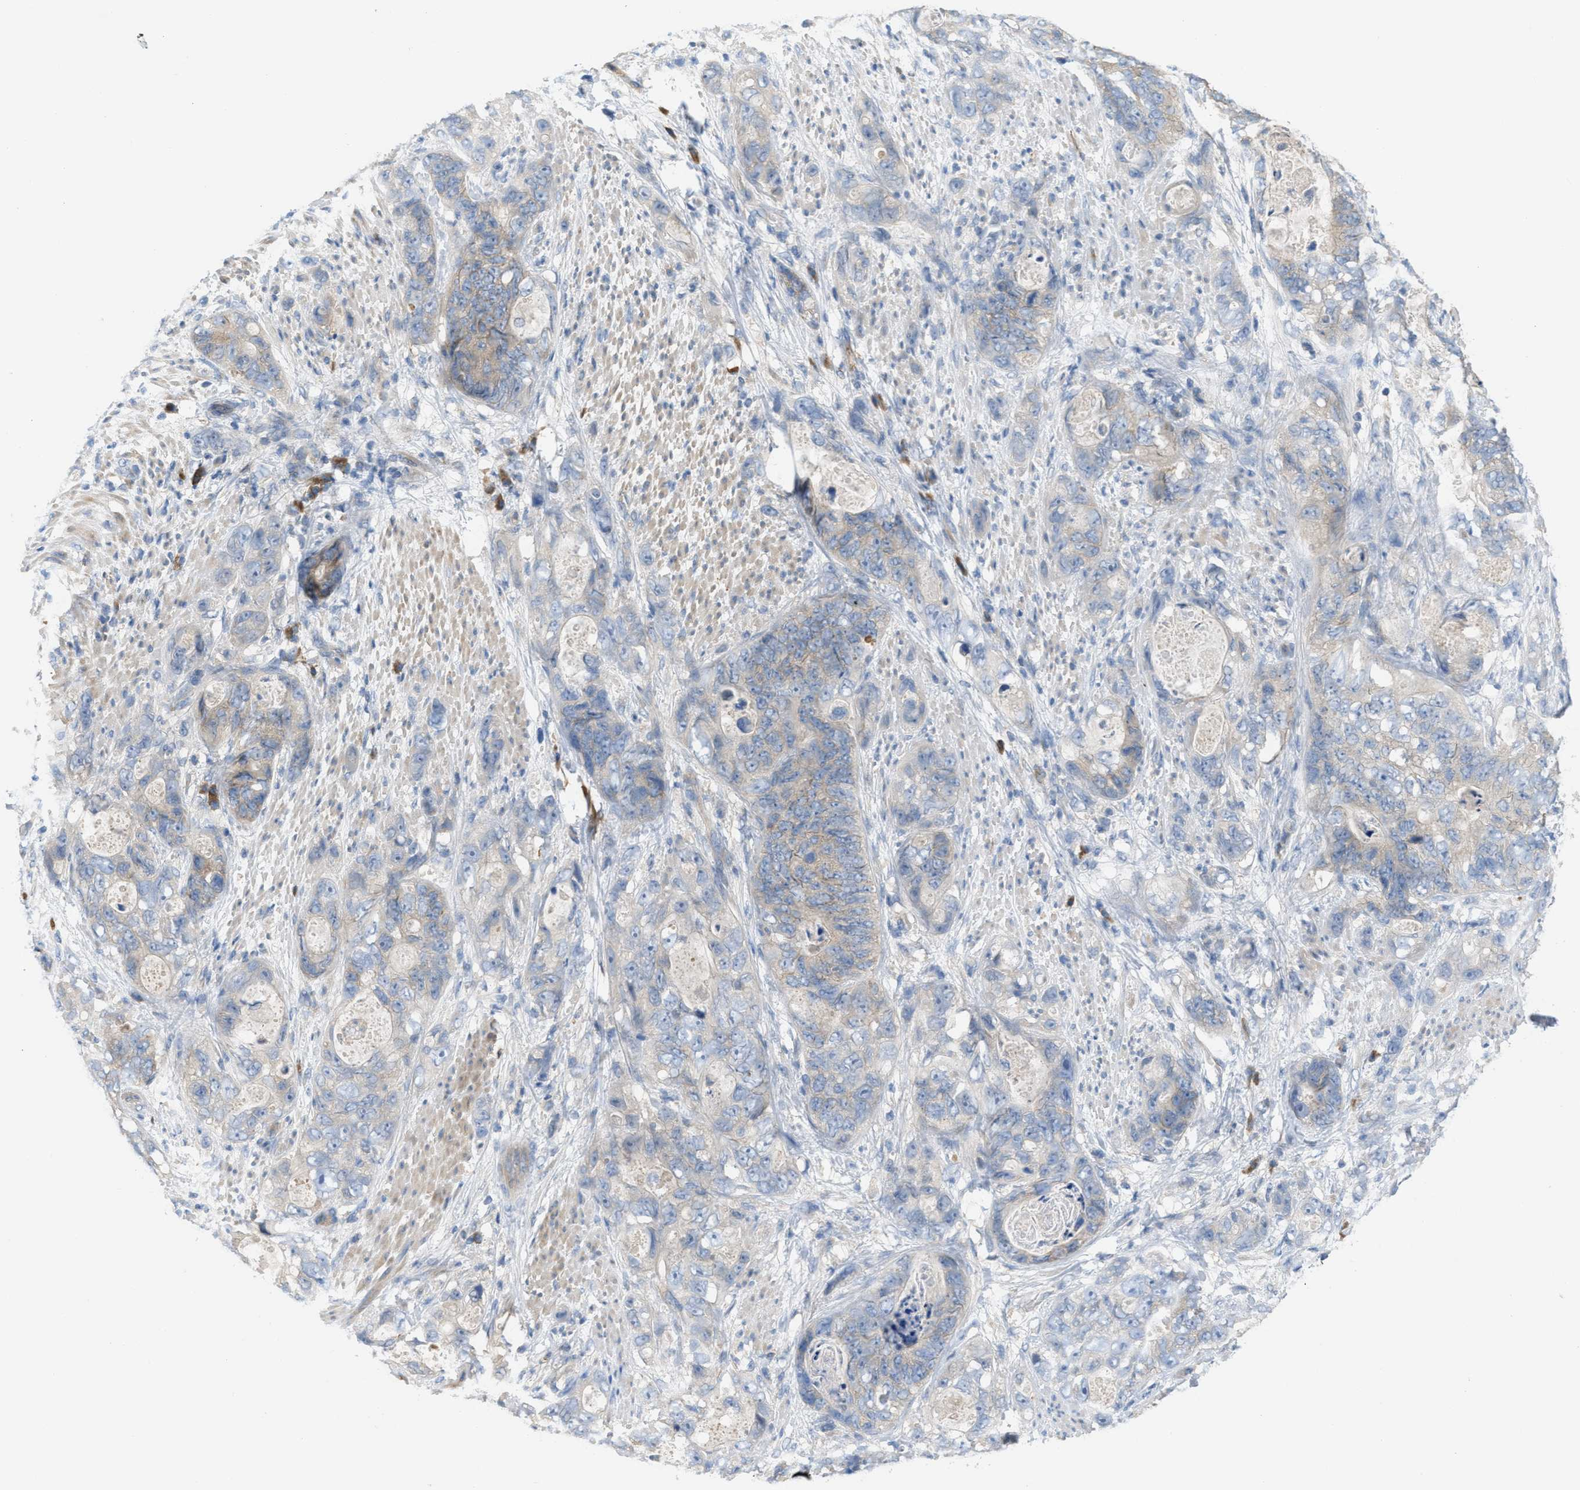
{"staining": {"intensity": "weak", "quantity": "25%-75%", "location": "cytoplasmic/membranous"}, "tissue": "stomach cancer", "cell_type": "Tumor cells", "image_type": "cancer", "snomed": [{"axis": "morphology", "description": "Adenocarcinoma, NOS"}, {"axis": "topography", "description": "Stomach"}], "caption": "Human adenocarcinoma (stomach) stained for a protein (brown) exhibits weak cytoplasmic/membranous positive staining in approximately 25%-75% of tumor cells.", "gene": "UBA5", "patient": {"sex": "female", "age": 89}}